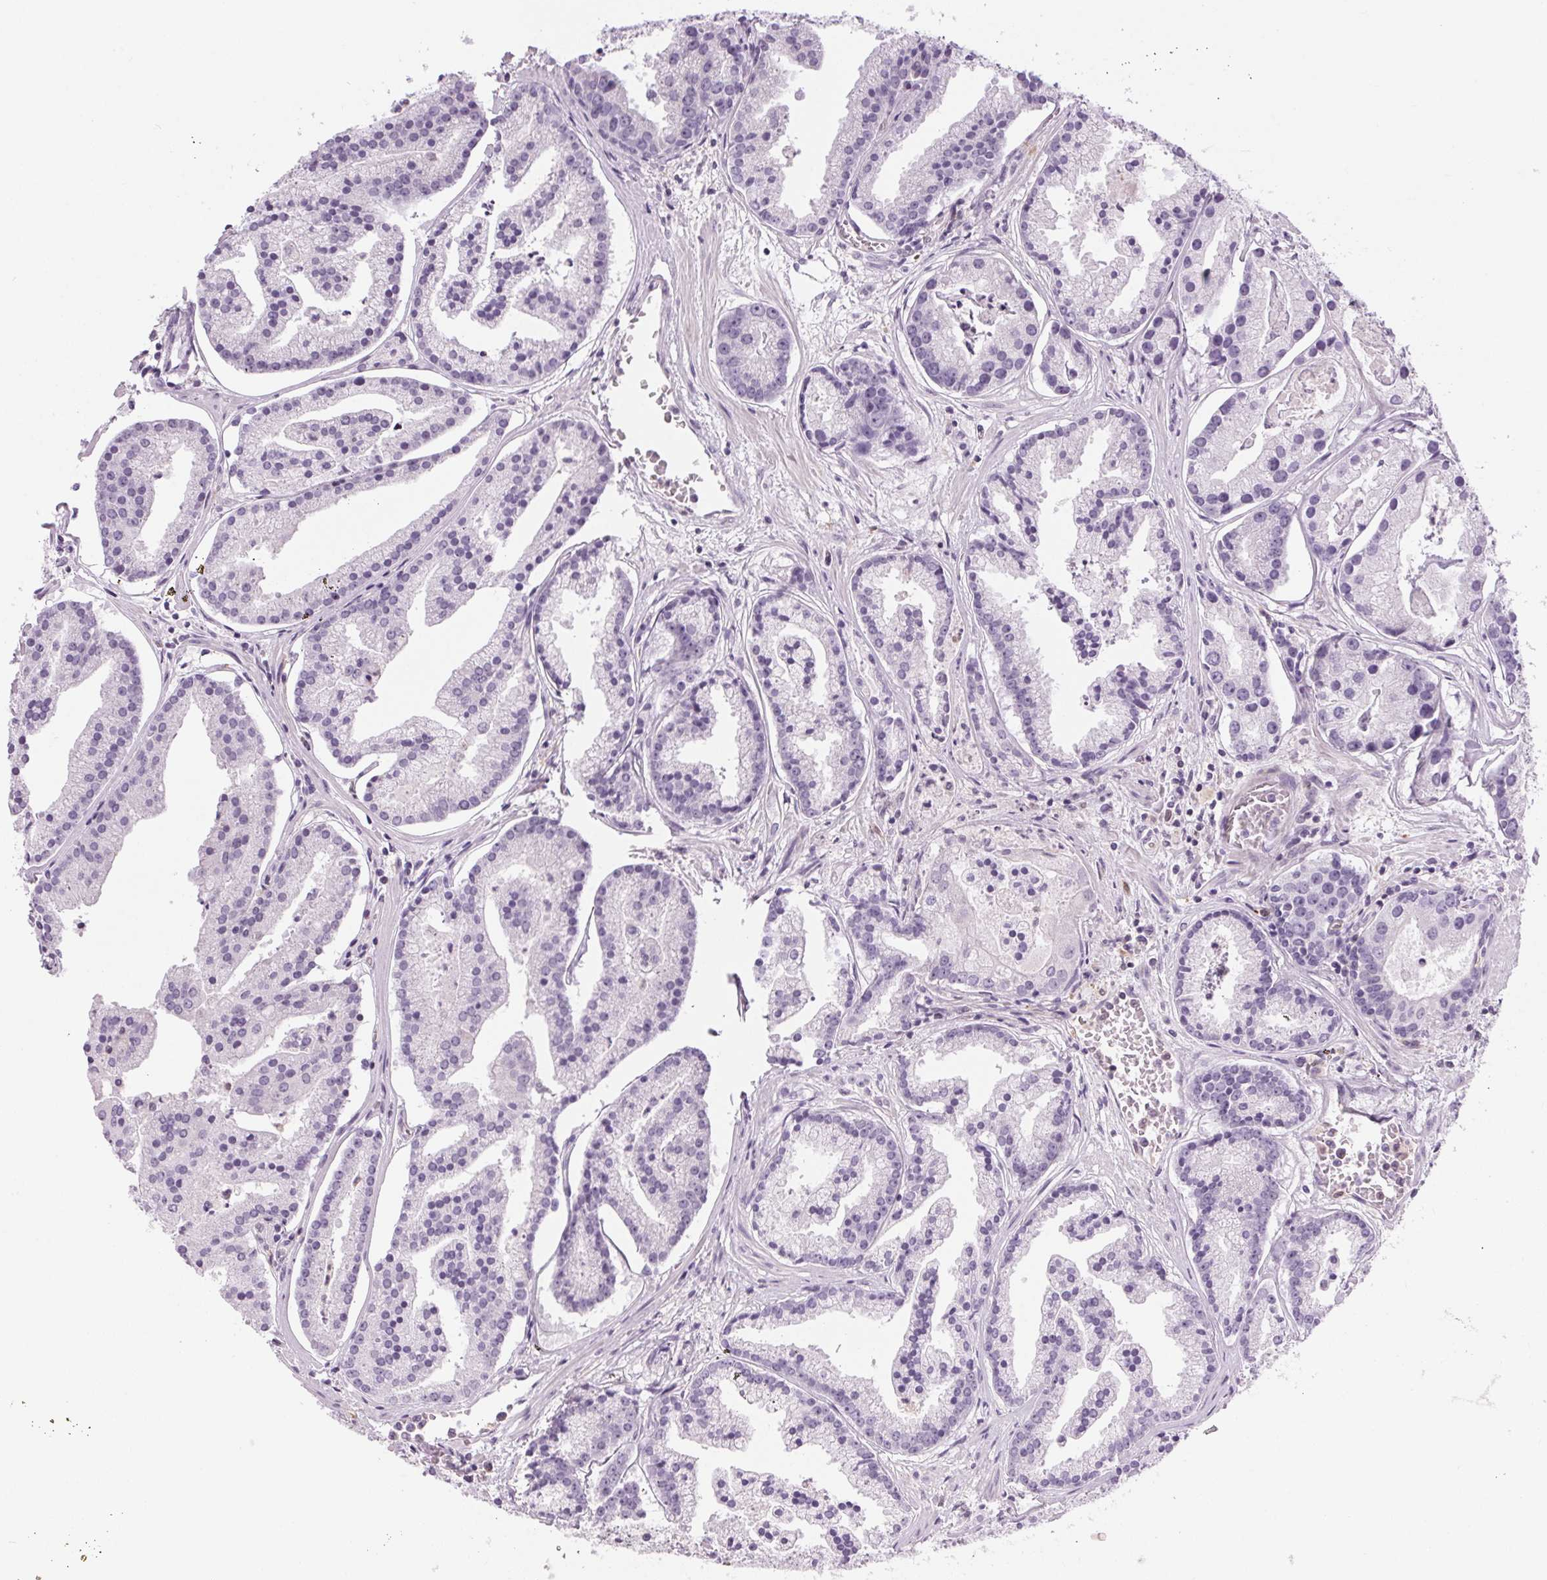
{"staining": {"intensity": "negative", "quantity": "none", "location": "none"}, "tissue": "prostate cancer", "cell_type": "Tumor cells", "image_type": "cancer", "snomed": [{"axis": "morphology", "description": "Adenocarcinoma, NOS"}, {"axis": "topography", "description": "Prostate and seminal vesicle, NOS"}, {"axis": "topography", "description": "Prostate"}], "caption": "This is an IHC micrograph of prostate cancer. There is no positivity in tumor cells.", "gene": "SLC6A19", "patient": {"sex": "male", "age": 44}}